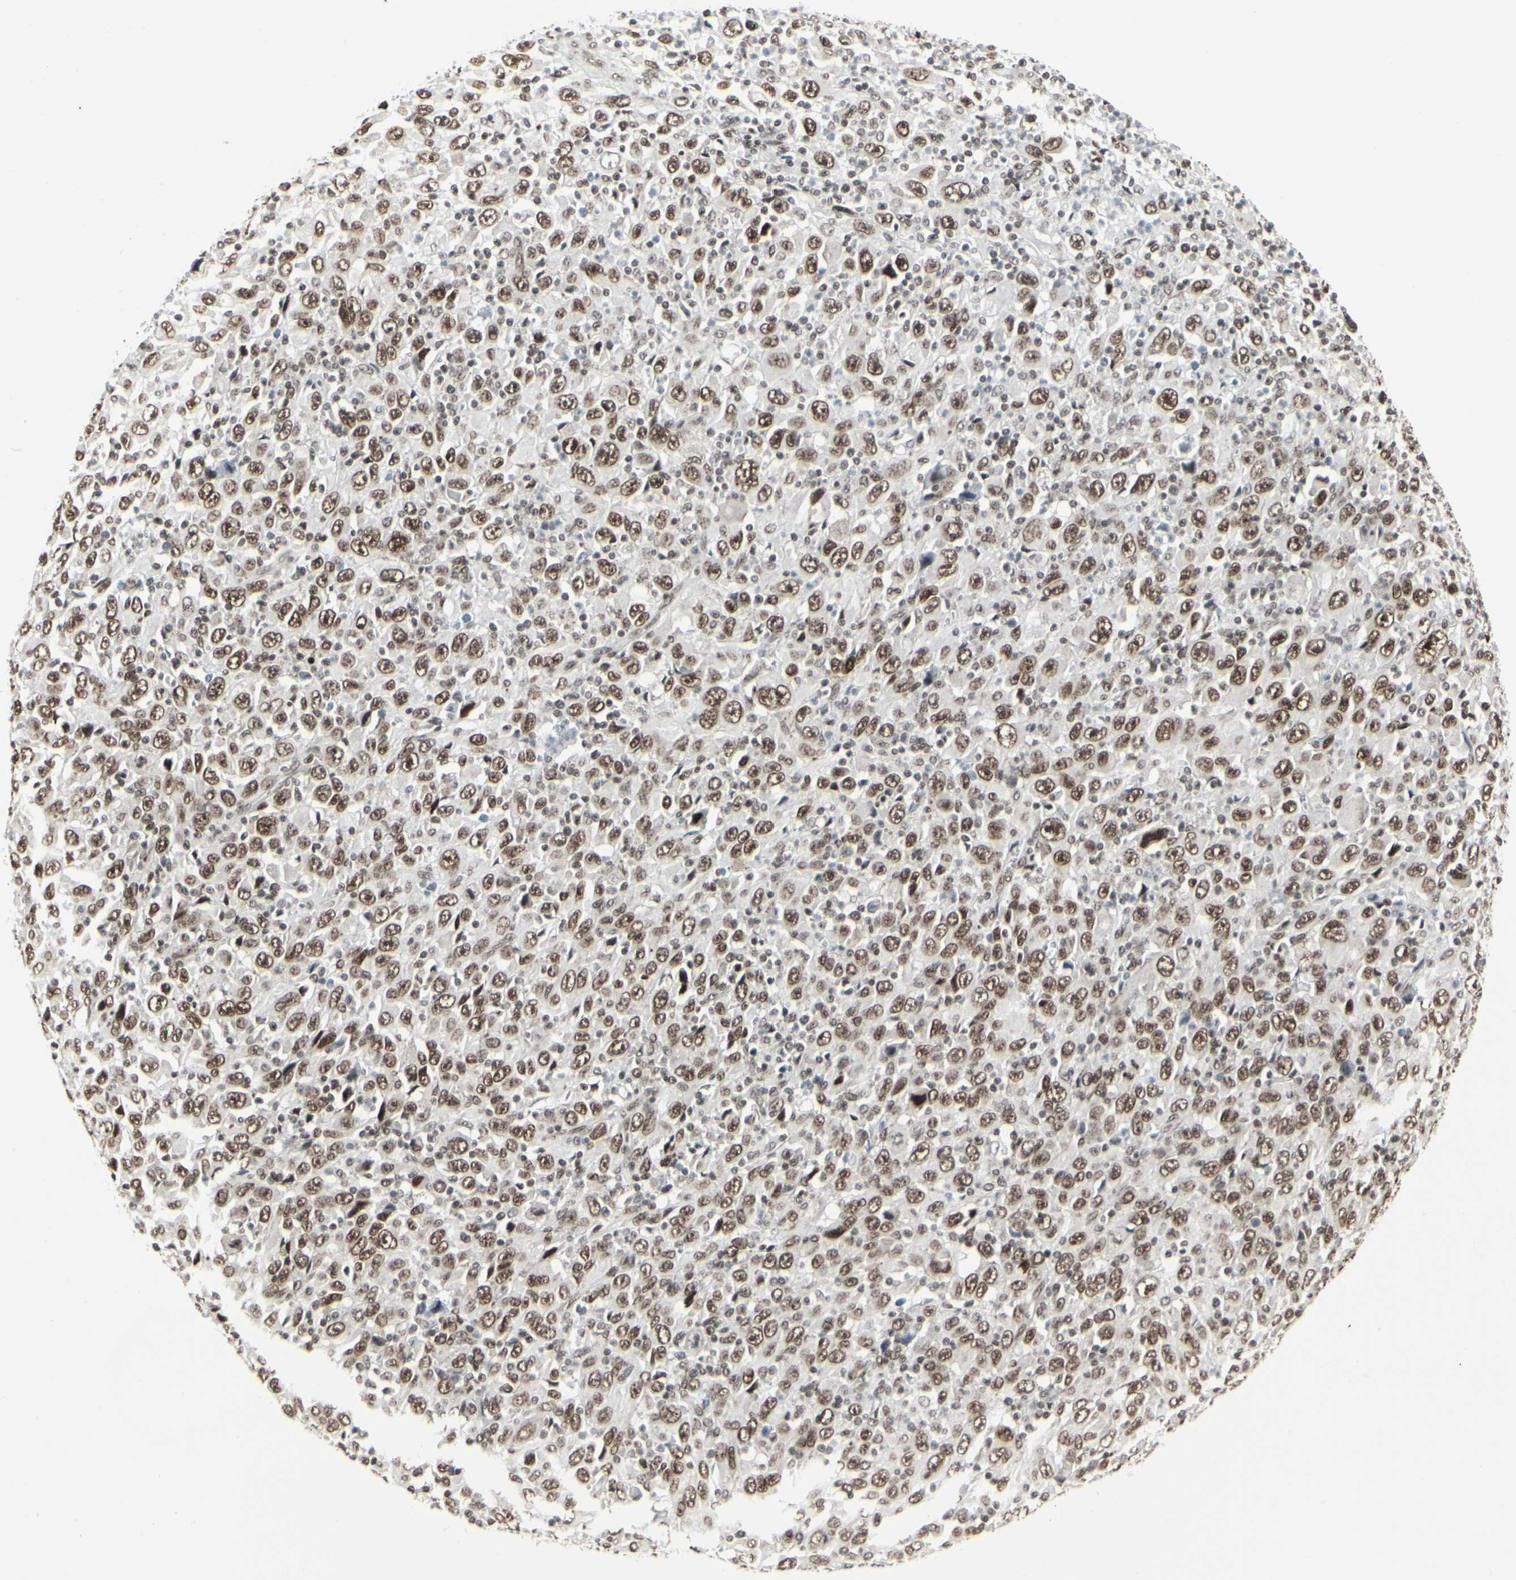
{"staining": {"intensity": "moderate", "quantity": ">75%", "location": "nuclear"}, "tissue": "melanoma", "cell_type": "Tumor cells", "image_type": "cancer", "snomed": [{"axis": "morphology", "description": "Malignant melanoma, Metastatic site"}, {"axis": "topography", "description": "Skin"}], "caption": "A medium amount of moderate nuclear staining is appreciated in about >75% of tumor cells in malignant melanoma (metastatic site) tissue. Immunohistochemistry (ihc) stains the protein in brown and the nuclei are stained blue.", "gene": "HMG20A", "patient": {"sex": "female", "age": 56}}